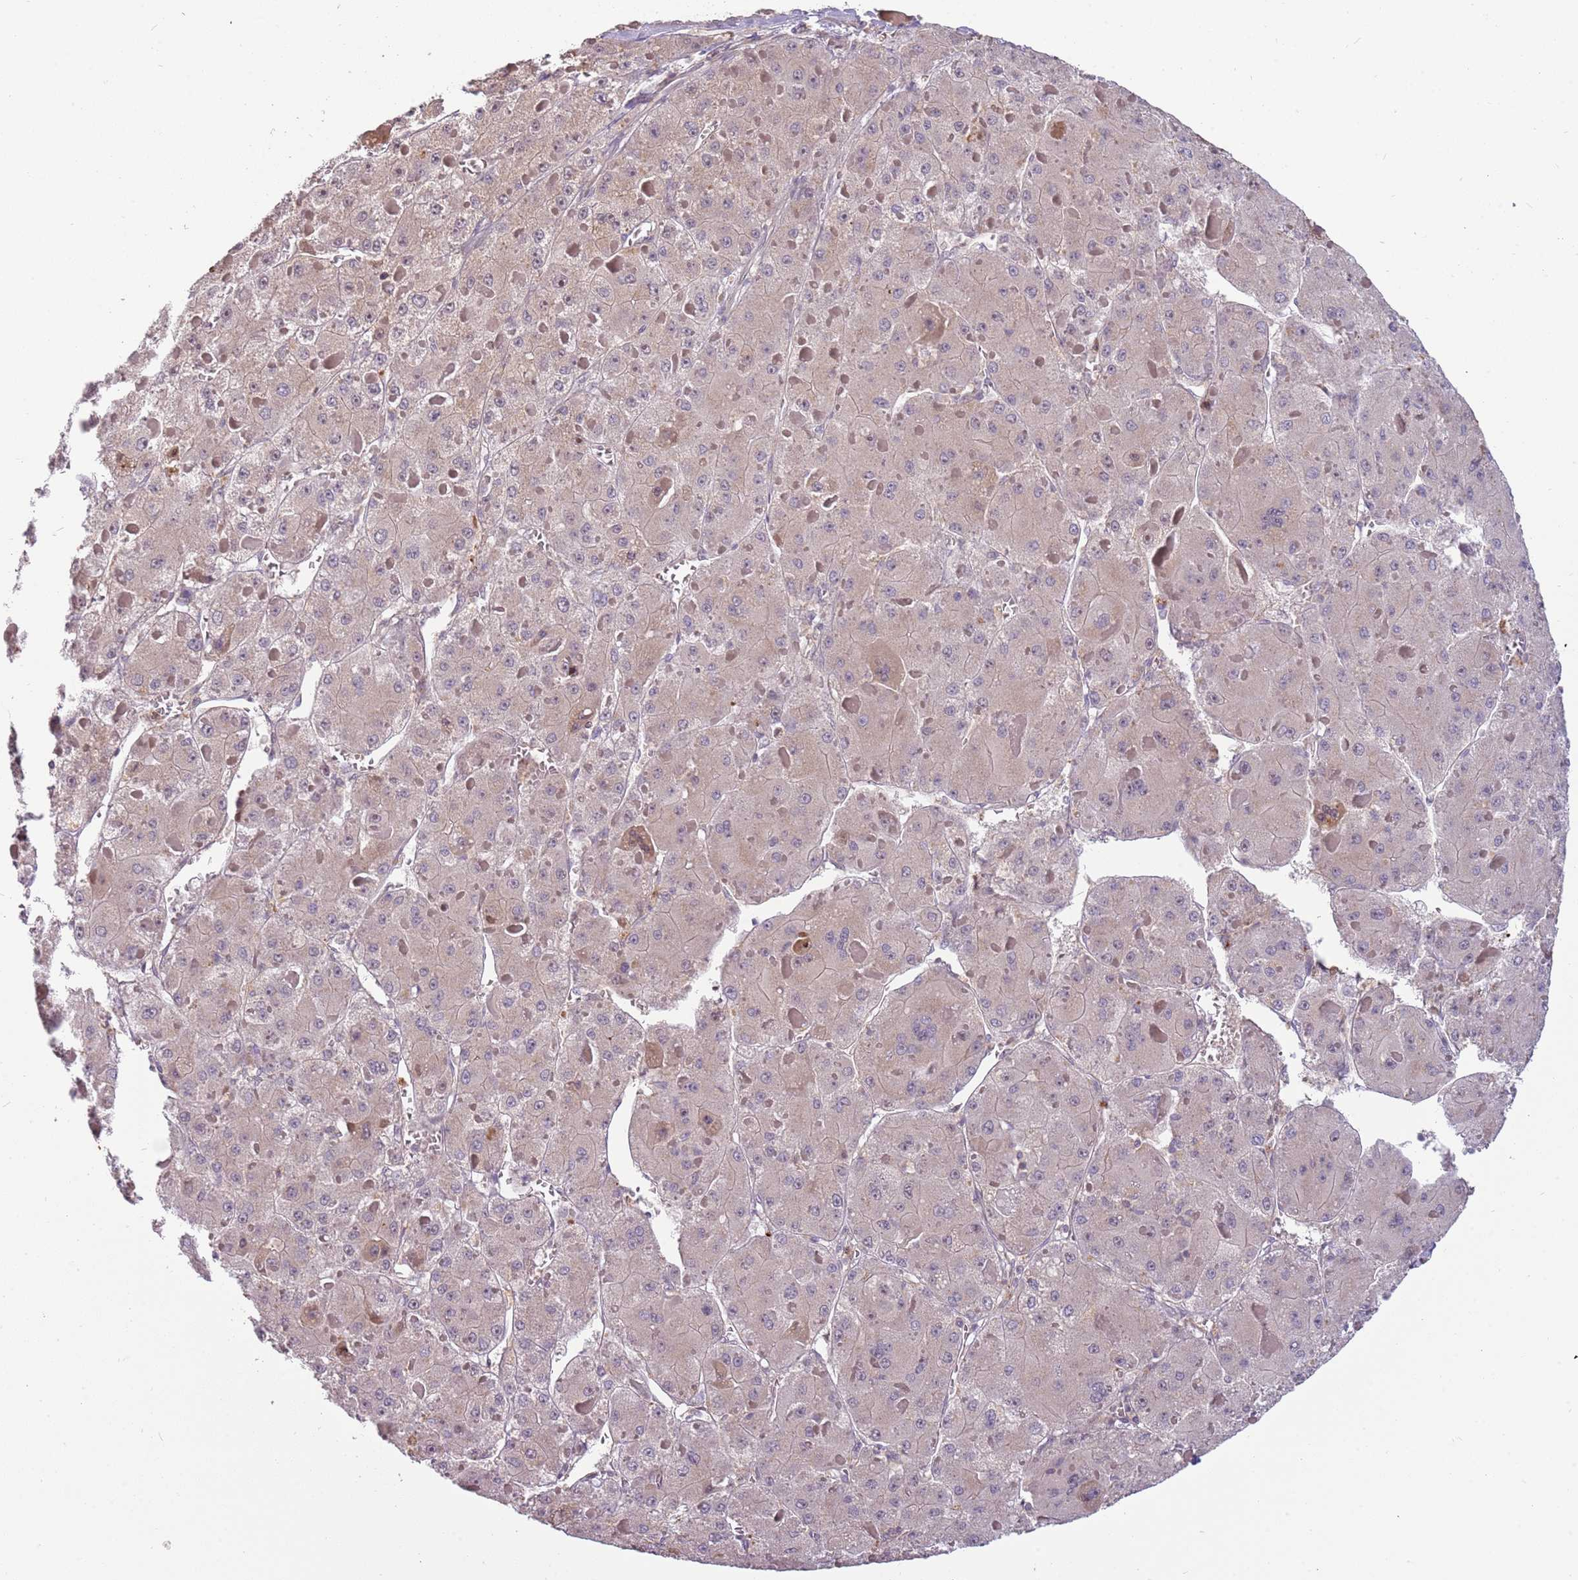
{"staining": {"intensity": "weak", "quantity": "<25%", "location": "cytoplasmic/membranous"}, "tissue": "liver cancer", "cell_type": "Tumor cells", "image_type": "cancer", "snomed": [{"axis": "morphology", "description": "Carcinoma, Hepatocellular, NOS"}, {"axis": "topography", "description": "Liver"}], "caption": "Micrograph shows no significant protein staining in tumor cells of liver cancer (hepatocellular carcinoma).", "gene": "NBPF6", "patient": {"sex": "female", "age": 73}}